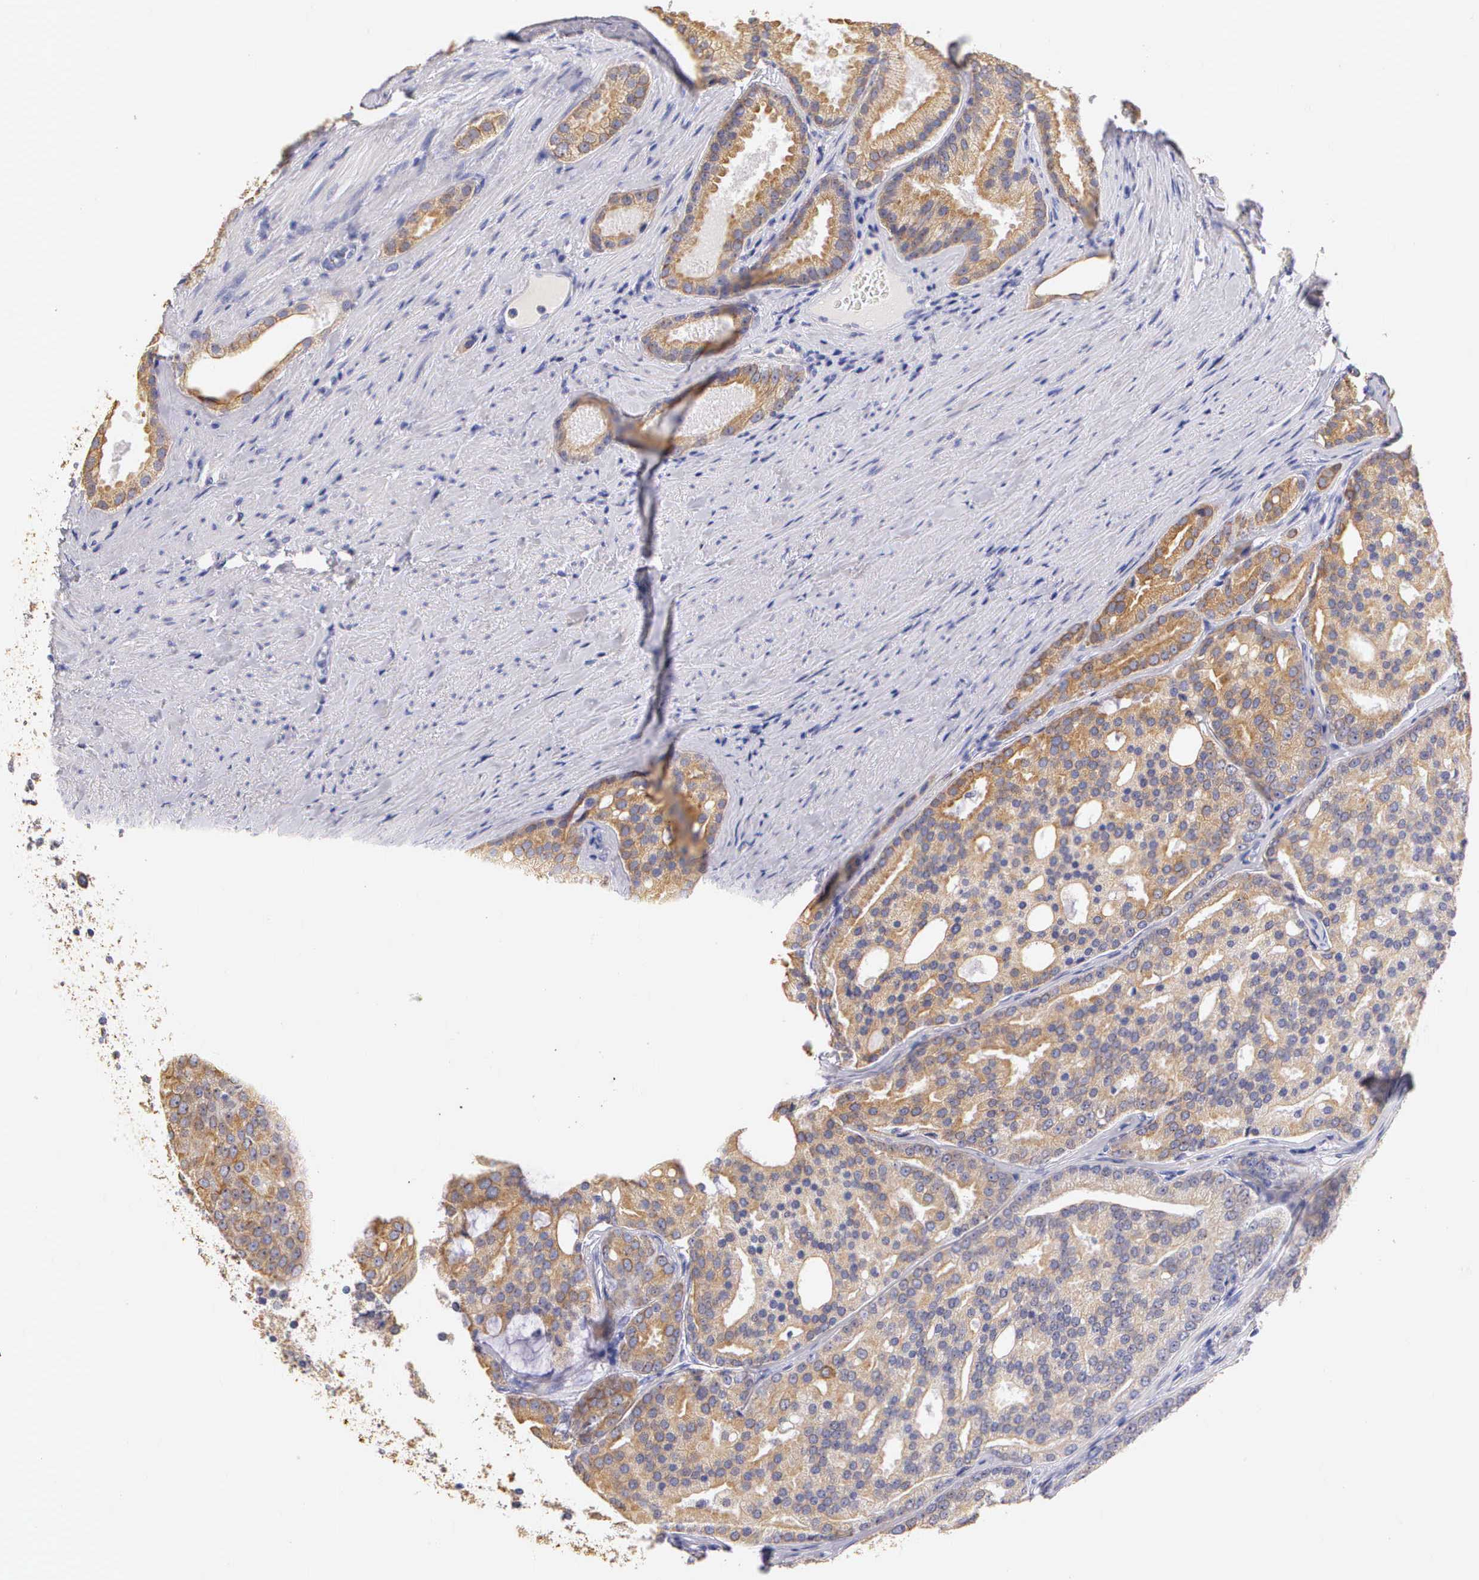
{"staining": {"intensity": "moderate", "quantity": ">75%", "location": "cytoplasmic/membranous"}, "tissue": "prostate cancer", "cell_type": "Tumor cells", "image_type": "cancer", "snomed": [{"axis": "morphology", "description": "Adenocarcinoma, High grade"}, {"axis": "topography", "description": "Prostate"}], "caption": "An image of human prostate adenocarcinoma (high-grade) stained for a protein reveals moderate cytoplasmic/membranous brown staining in tumor cells.", "gene": "KRT17", "patient": {"sex": "male", "age": 64}}